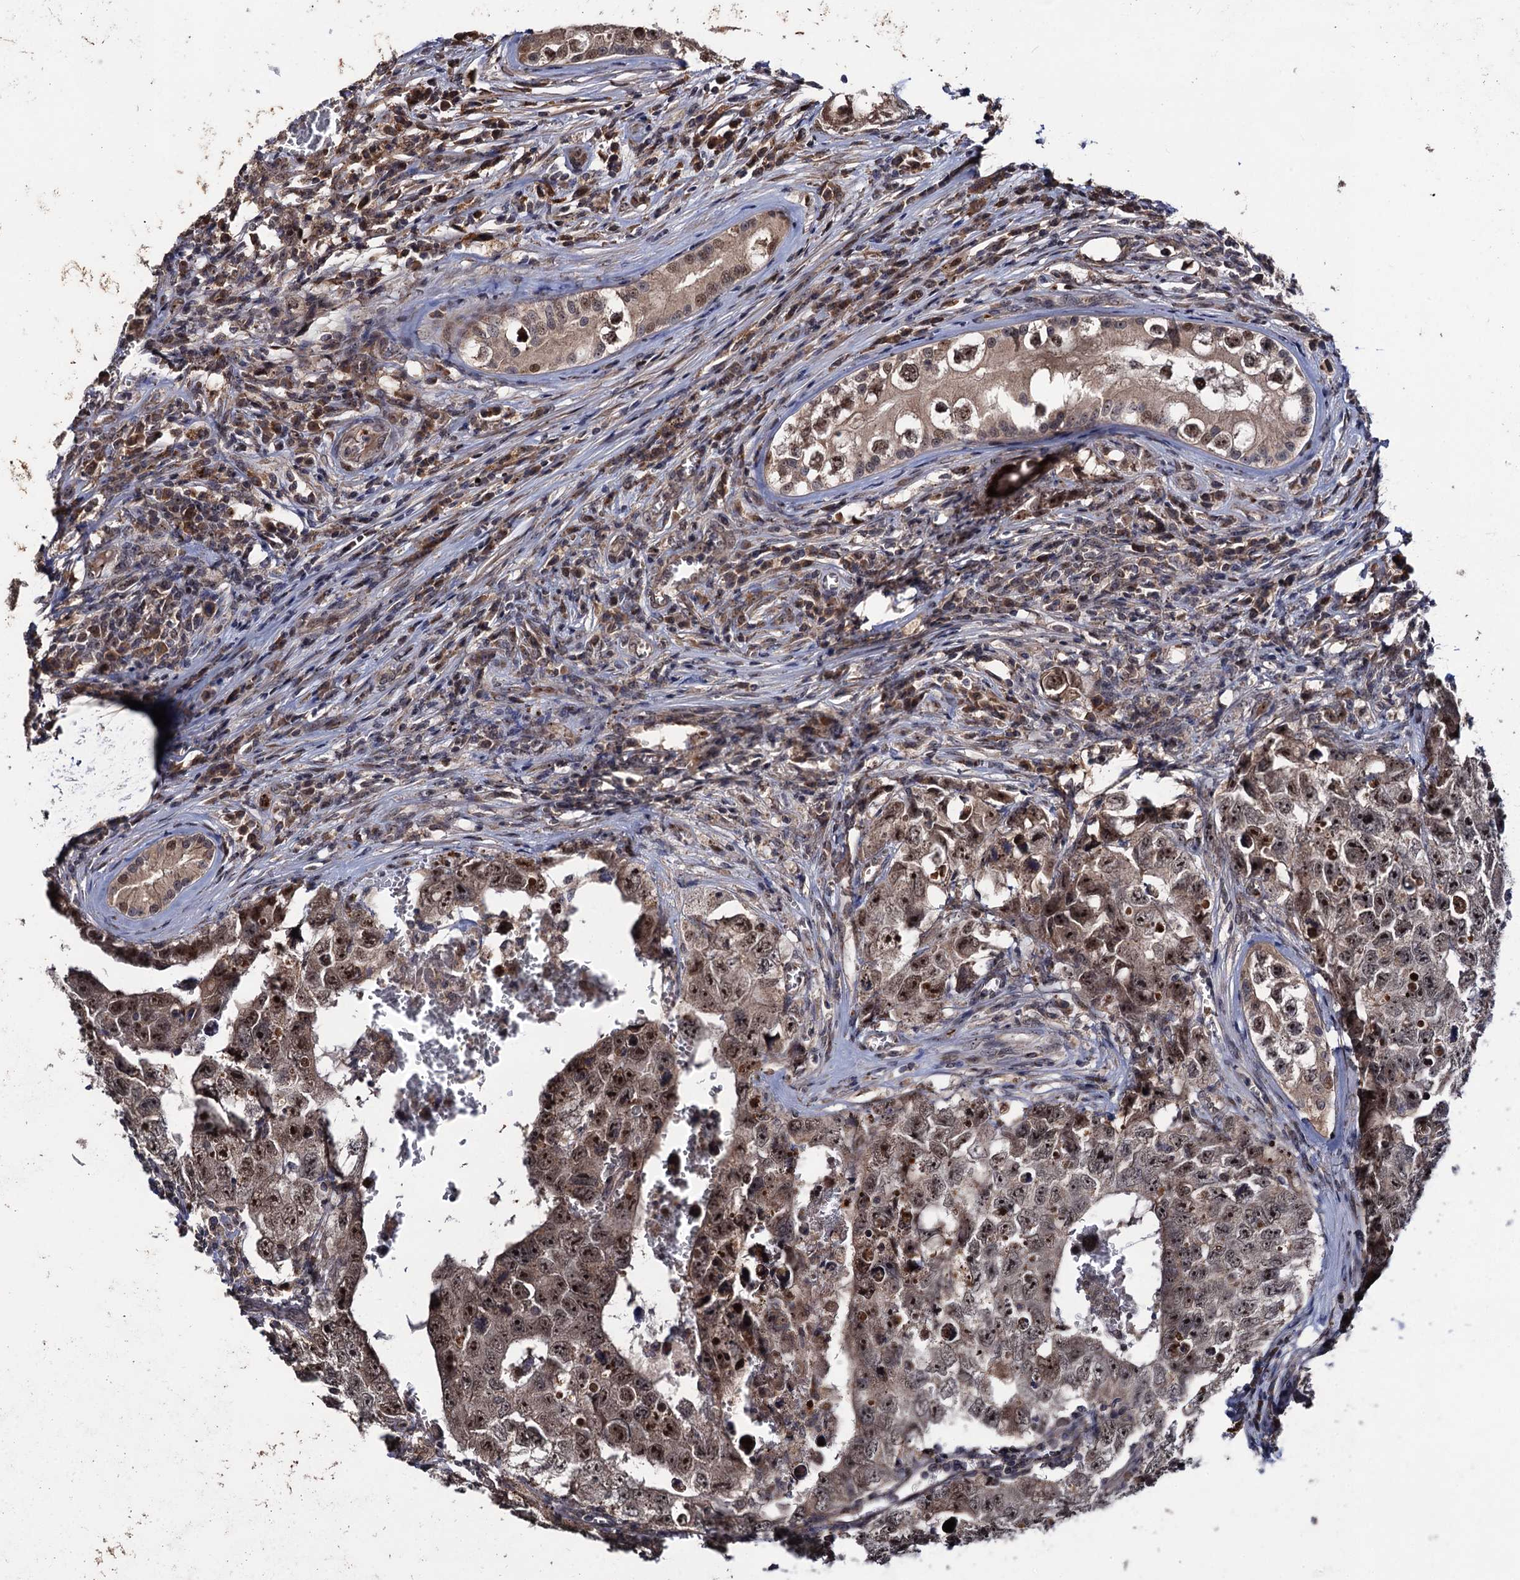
{"staining": {"intensity": "moderate", "quantity": ">75%", "location": "nuclear"}, "tissue": "testis cancer", "cell_type": "Tumor cells", "image_type": "cancer", "snomed": [{"axis": "morphology", "description": "Carcinoma, Embryonal, NOS"}, {"axis": "topography", "description": "Testis"}], "caption": "Testis cancer was stained to show a protein in brown. There is medium levels of moderate nuclear positivity in approximately >75% of tumor cells.", "gene": "LRRC63", "patient": {"sex": "male", "age": 17}}